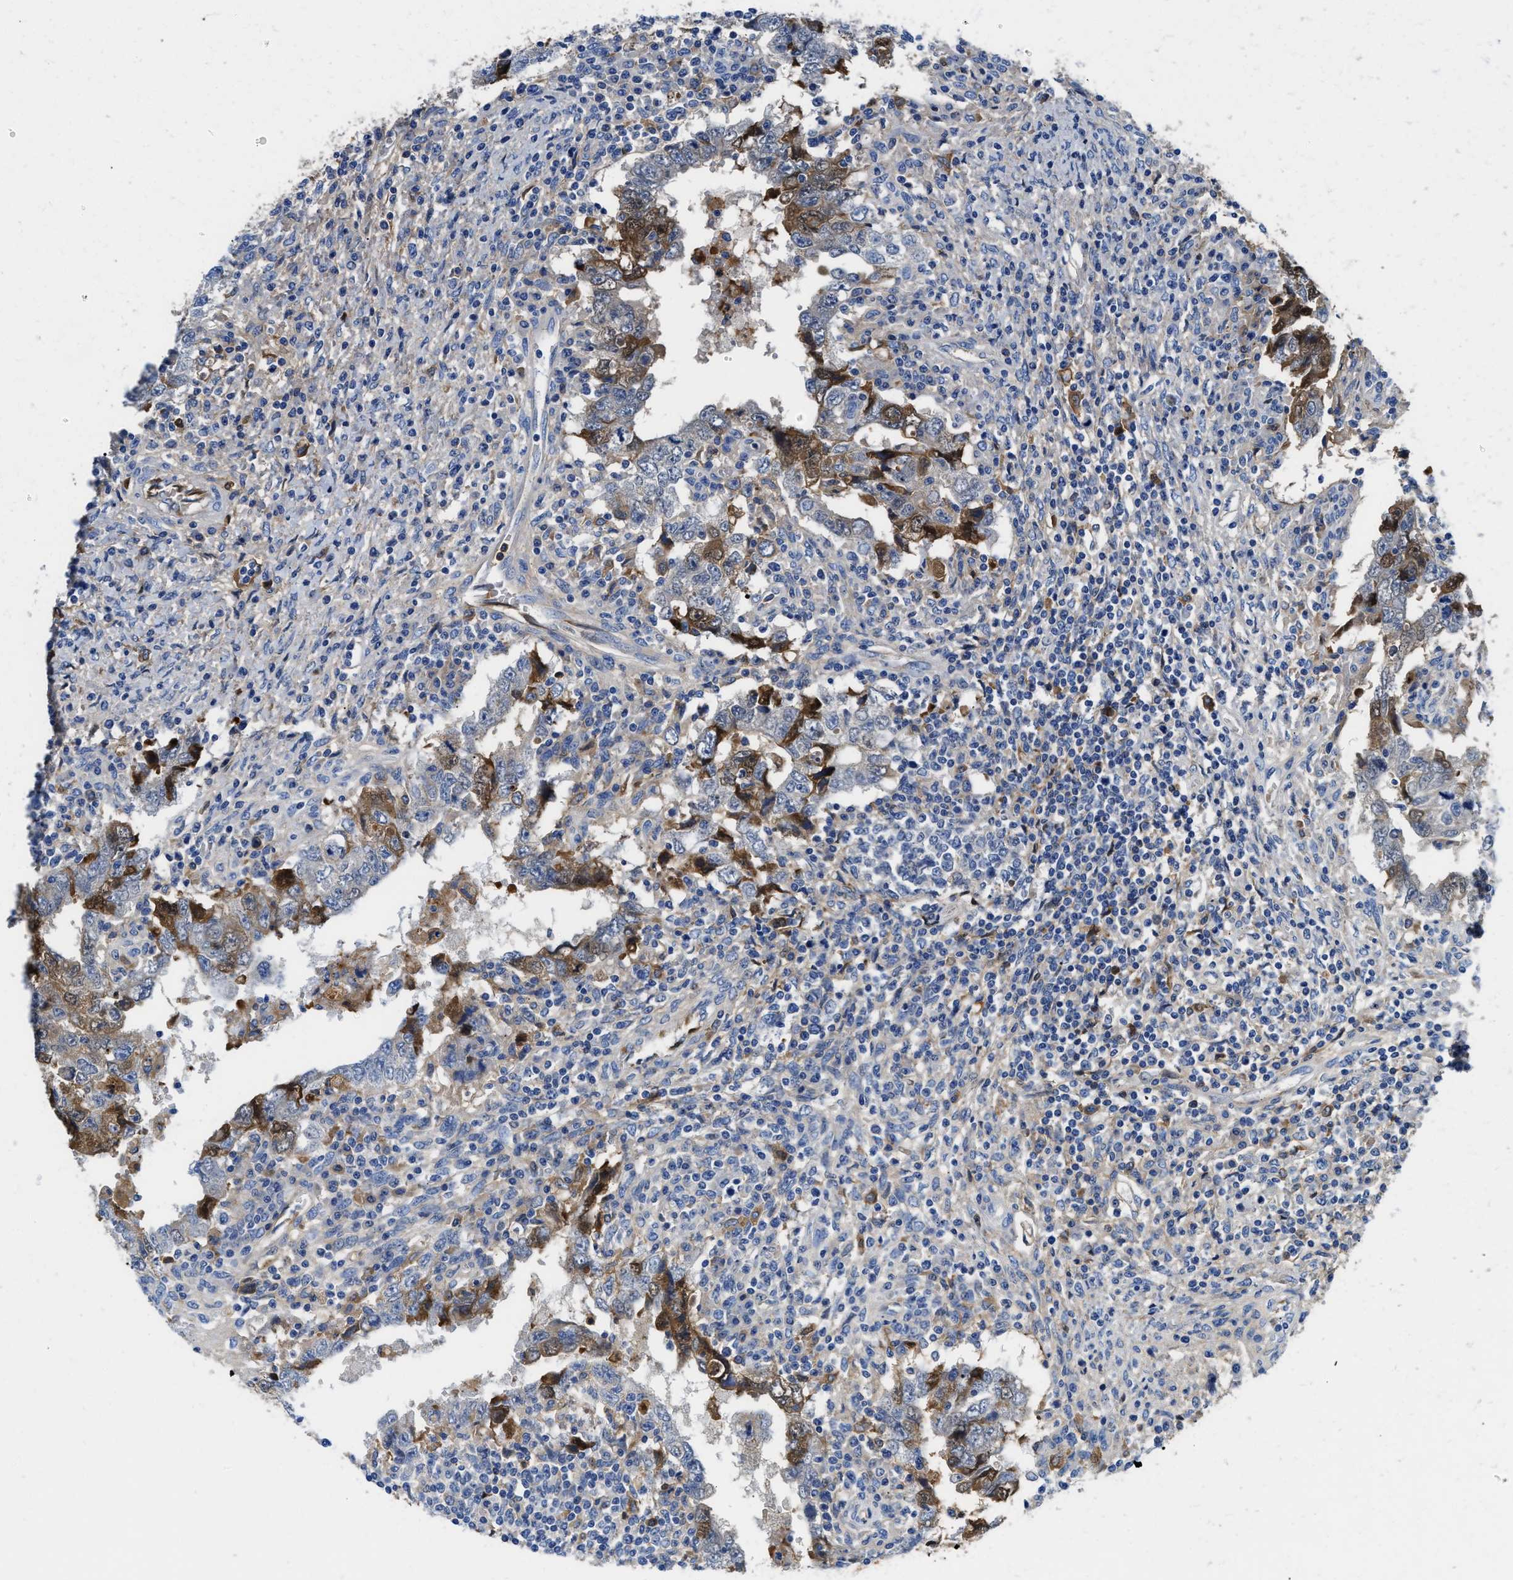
{"staining": {"intensity": "moderate", "quantity": "<25%", "location": "cytoplasmic/membranous"}, "tissue": "testis cancer", "cell_type": "Tumor cells", "image_type": "cancer", "snomed": [{"axis": "morphology", "description": "Carcinoma, Embryonal, NOS"}, {"axis": "topography", "description": "Testis"}], "caption": "Embryonal carcinoma (testis) stained with DAB (3,3'-diaminobenzidine) immunohistochemistry (IHC) reveals low levels of moderate cytoplasmic/membranous positivity in about <25% of tumor cells.", "gene": "GC", "patient": {"sex": "male", "age": 26}}